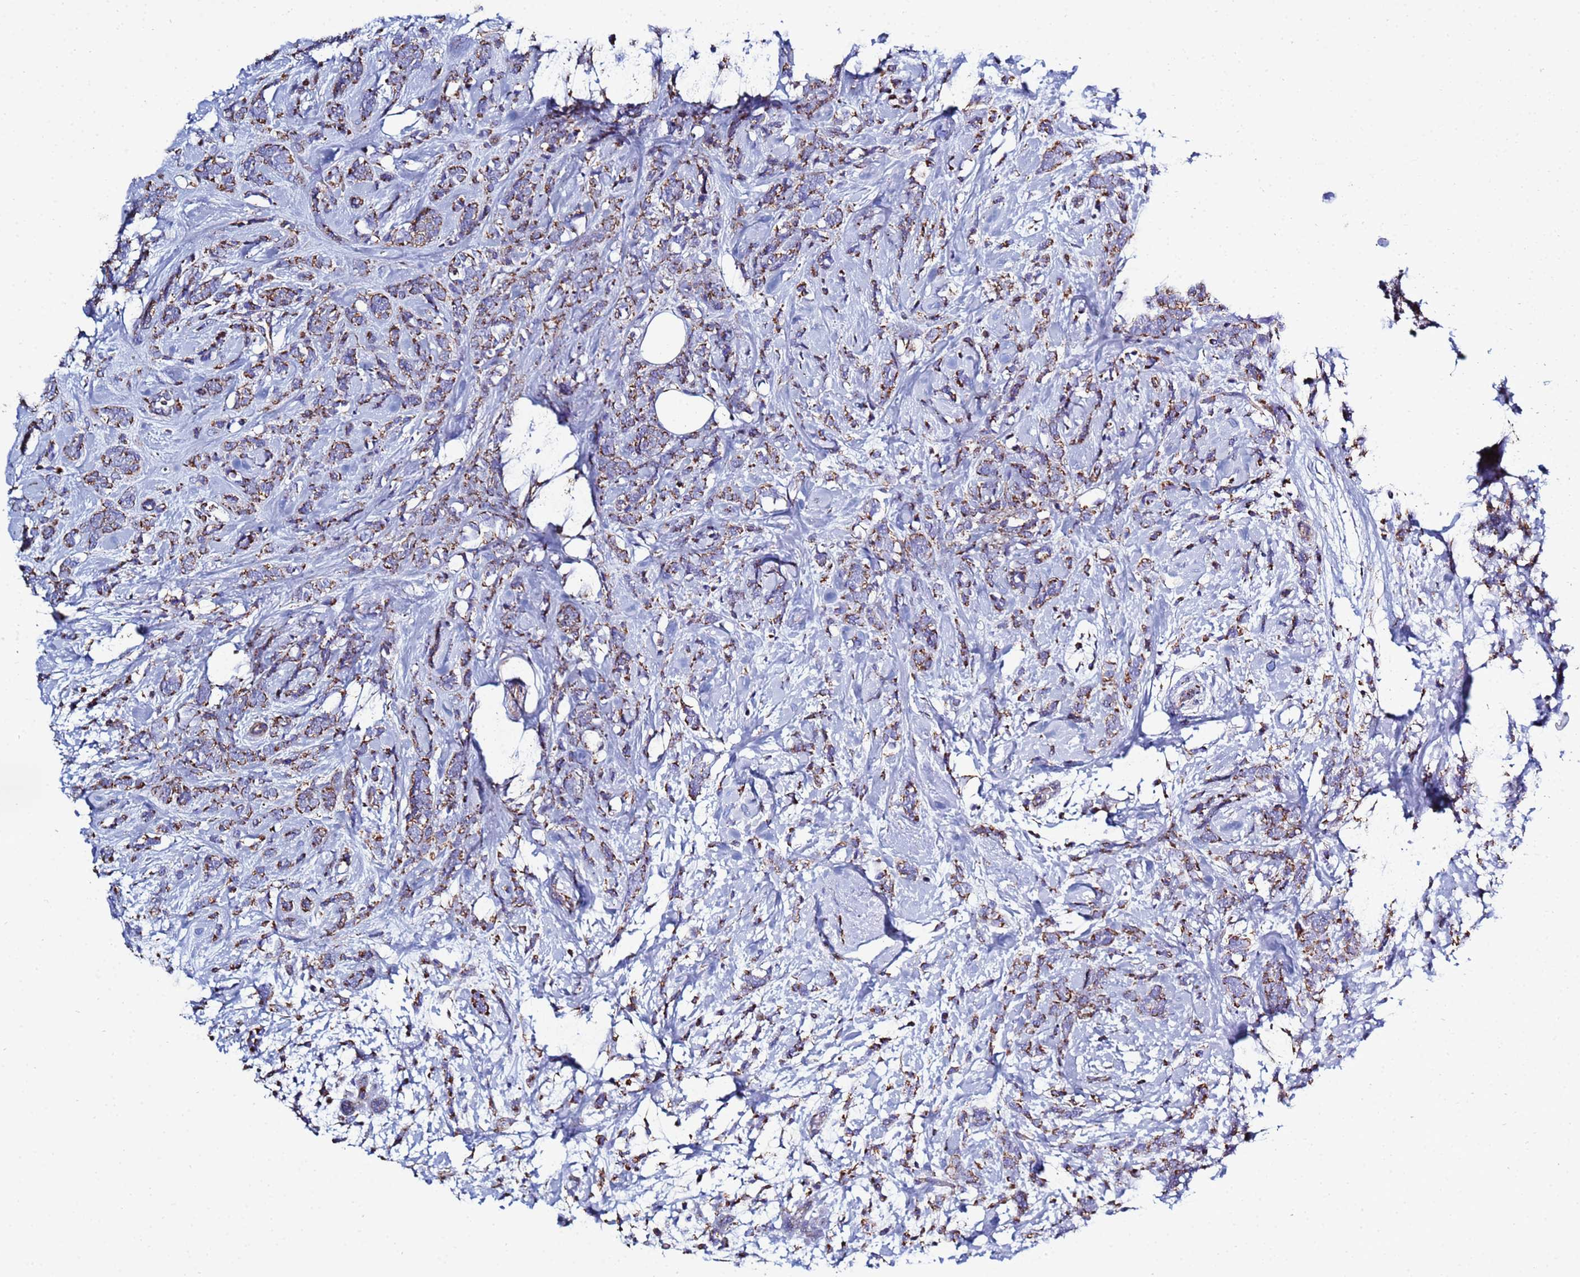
{"staining": {"intensity": "strong", "quantity": ">75%", "location": "cytoplasmic/membranous"}, "tissue": "breast cancer", "cell_type": "Tumor cells", "image_type": "cancer", "snomed": [{"axis": "morphology", "description": "Lobular carcinoma"}, {"axis": "topography", "description": "Breast"}], "caption": "Immunohistochemistry (IHC) (DAB (3,3'-diaminobenzidine)) staining of breast cancer (lobular carcinoma) reveals strong cytoplasmic/membranous protein positivity in about >75% of tumor cells. The staining was performed using DAB (3,3'-diaminobenzidine), with brown indicating positive protein expression. Nuclei are stained blue with hematoxylin.", "gene": "COQ4", "patient": {"sex": "female", "age": 58}}